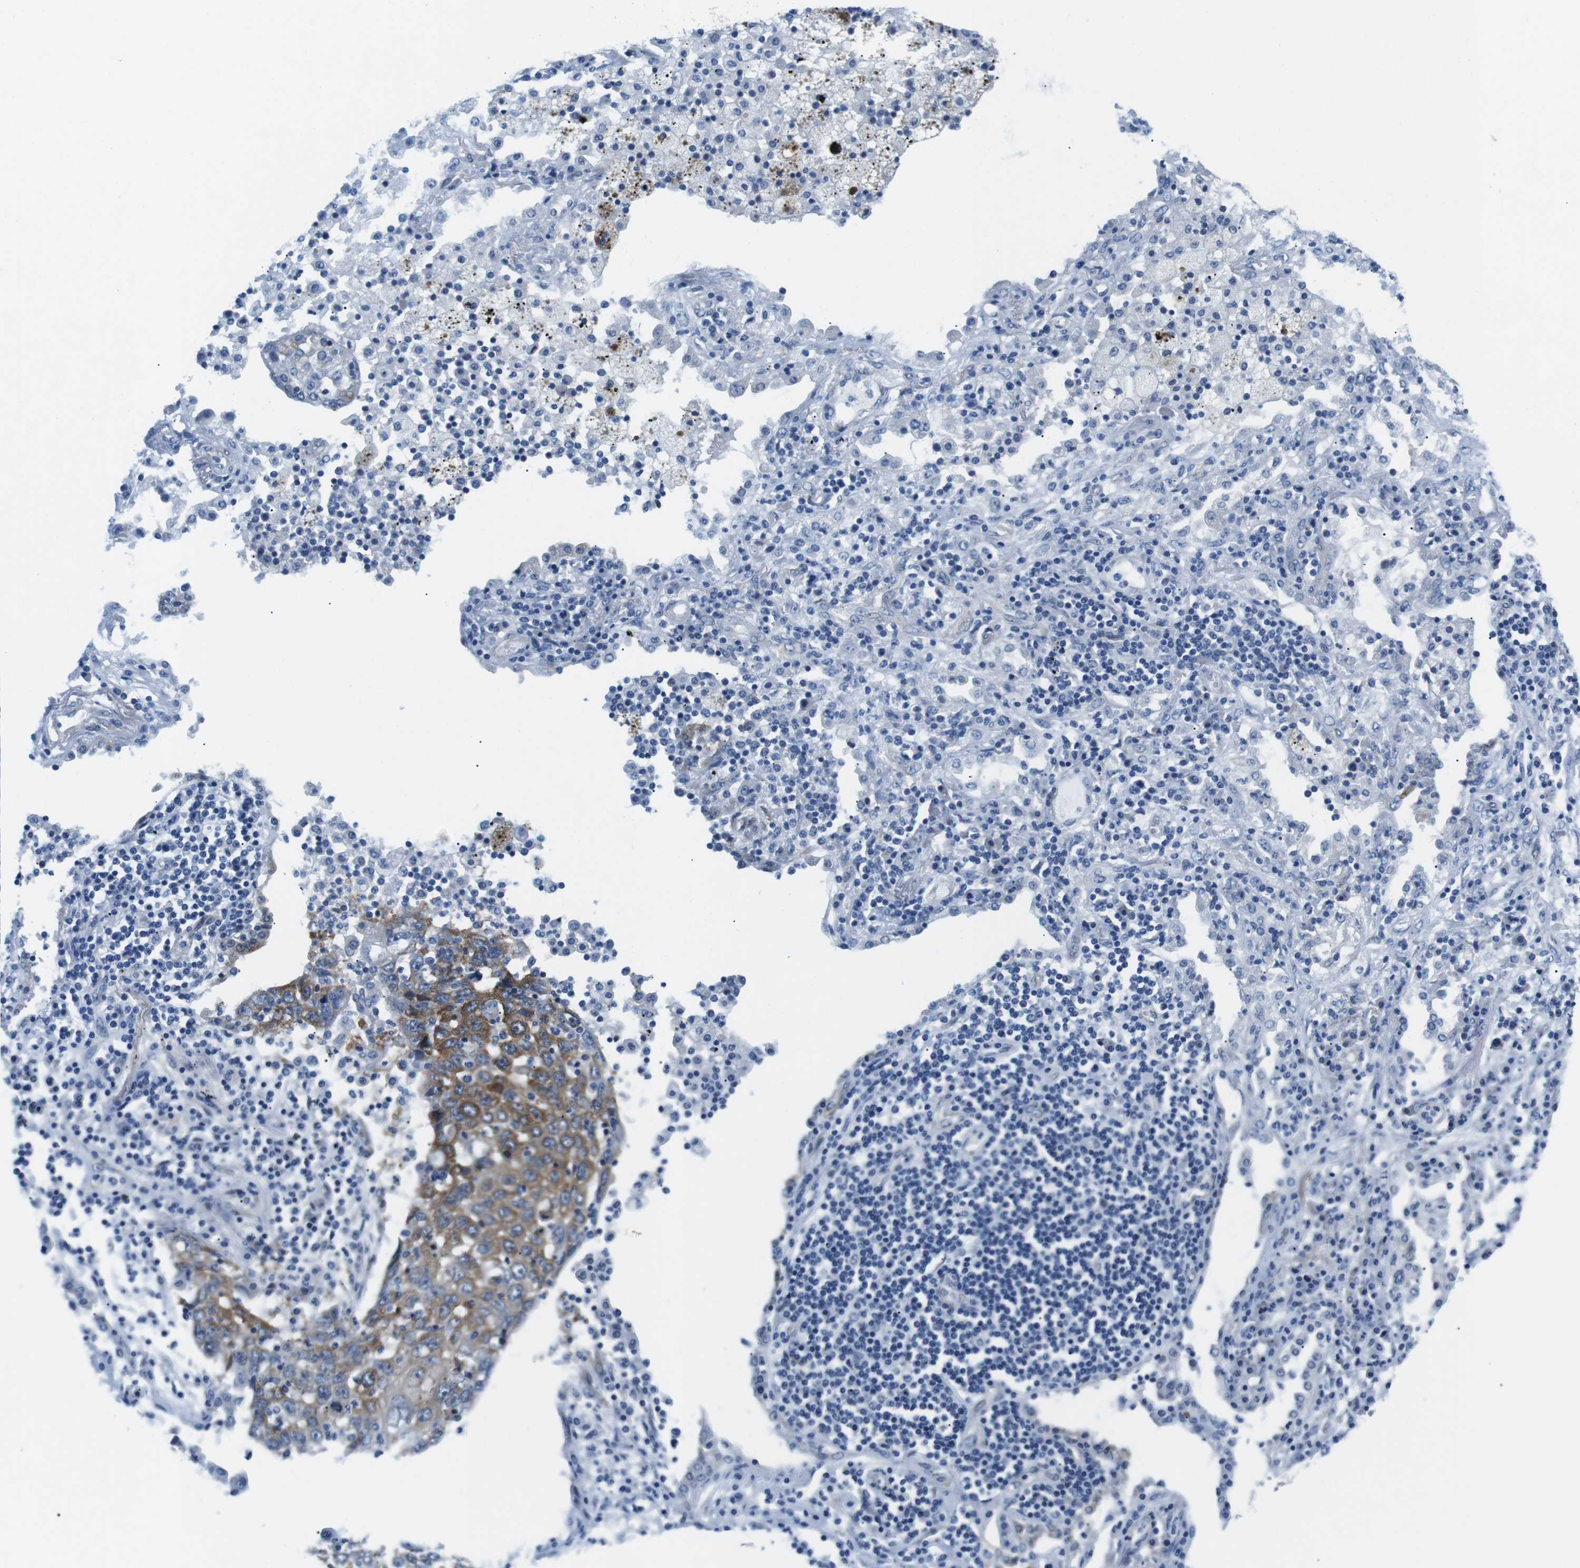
{"staining": {"intensity": "moderate", "quantity": ">75%", "location": "cytoplasmic/membranous"}, "tissue": "lung cancer", "cell_type": "Tumor cells", "image_type": "cancer", "snomed": [{"axis": "morphology", "description": "Squamous cell carcinoma, NOS"}, {"axis": "topography", "description": "Lung"}], "caption": "Protein expression analysis of human lung squamous cell carcinoma reveals moderate cytoplasmic/membranous expression in about >75% of tumor cells. (Brightfield microscopy of DAB IHC at high magnification).", "gene": "PHLDA1", "patient": {"sex": "female", "age": 63}}